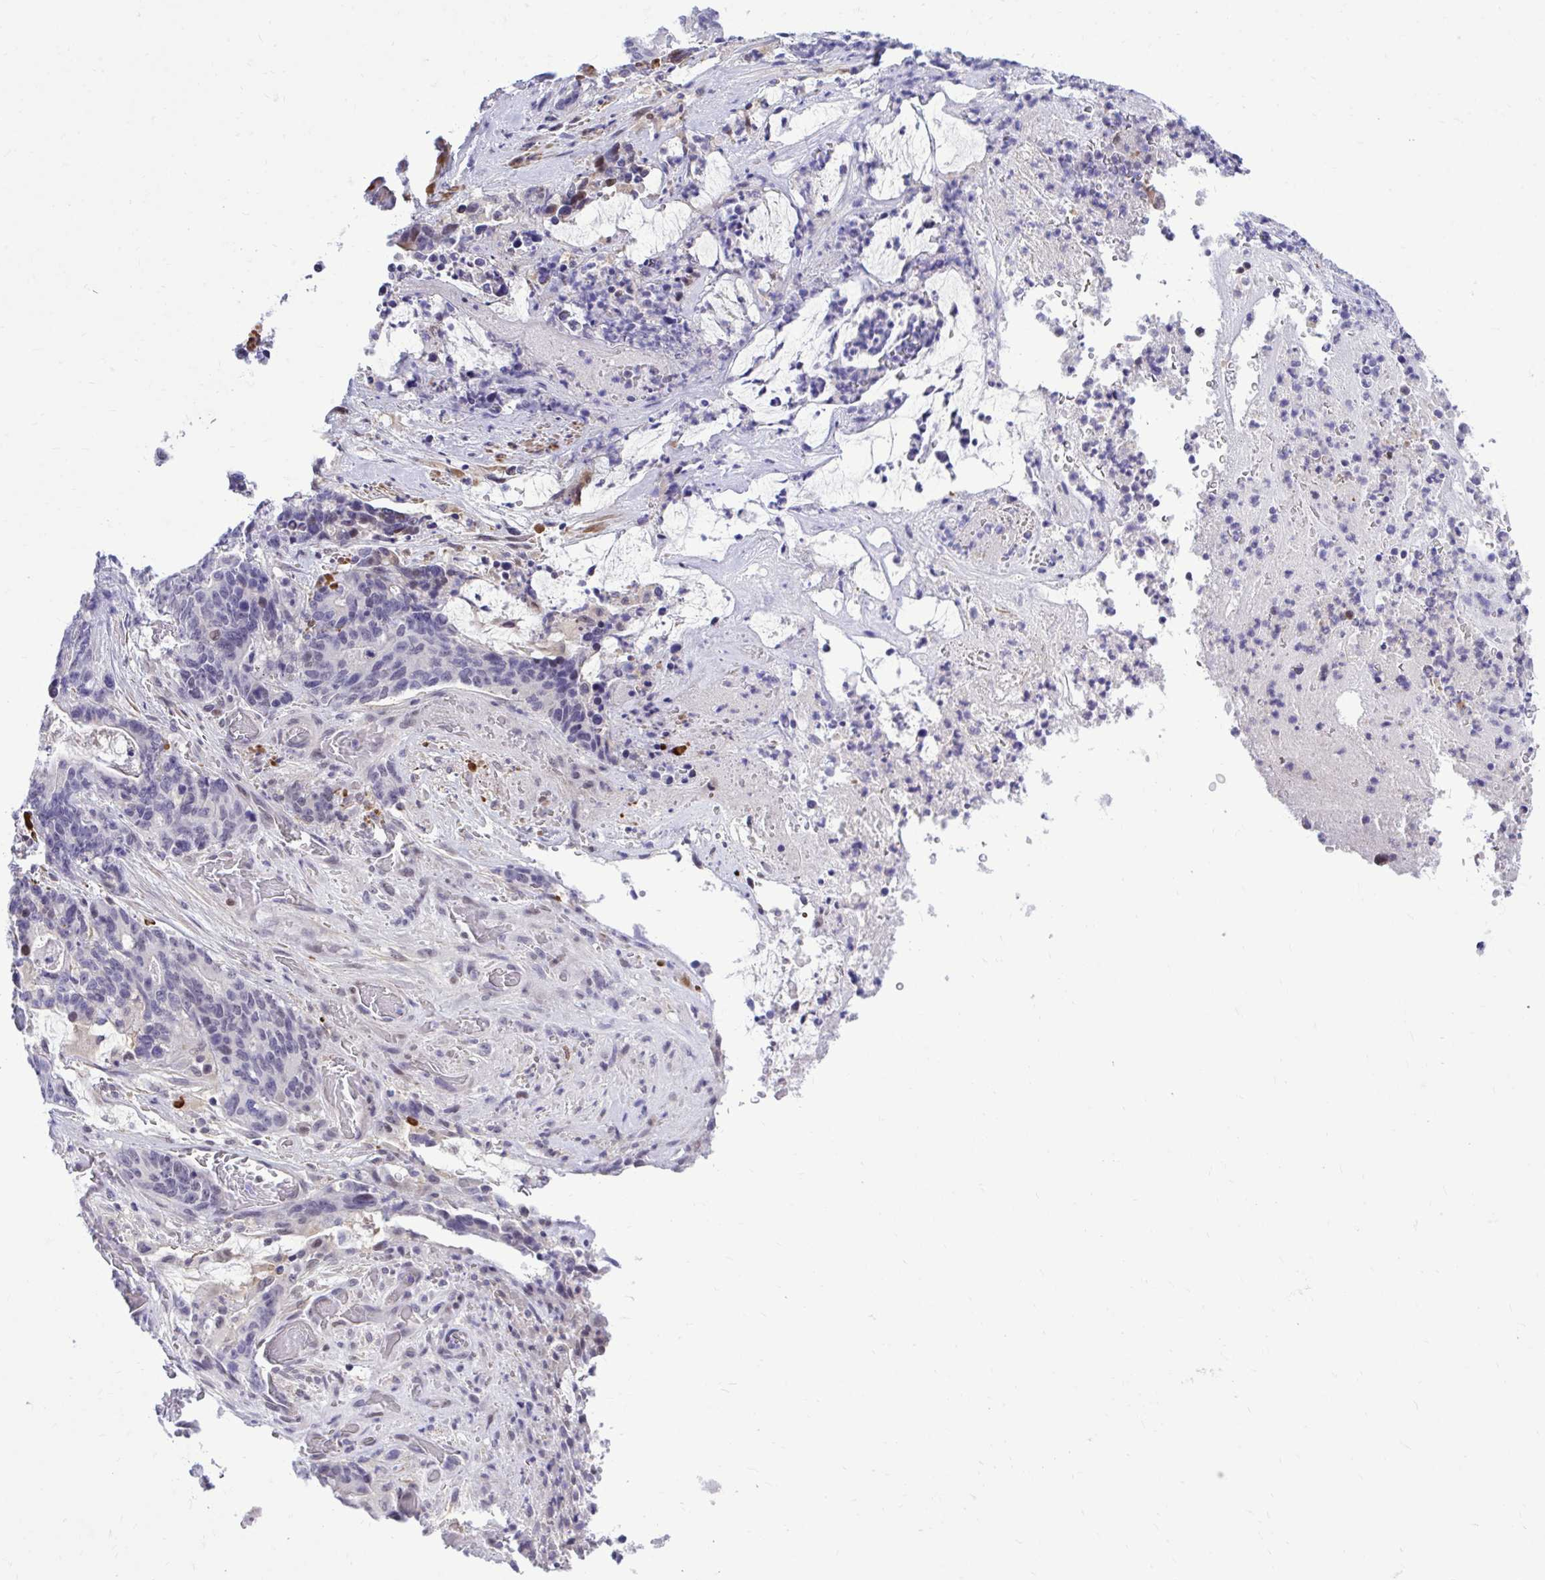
{"staining": {"intensity": "weak", "quantity": "<25%", "location": "nuclear"}, "tissue": "stomach cancer", "cell_type": "Tumor cells", "image_type": "cancer", "snomed": [{"axis": "morphology", "description": "Normal tissue, NOS"}, {"axis": "morphology", "description": "Adenocarcinoma, NOS"}, {"axis": "topography", "description": "Stomach"}], "caption": "A high-resolution photomicrograph shows immunohistochemistry staining of stomach adenocarcinoma, which reveals no significant expression in tumor cells.", "gene": "ZBTB25", "patient": {"sex": "female", "age": 64}}